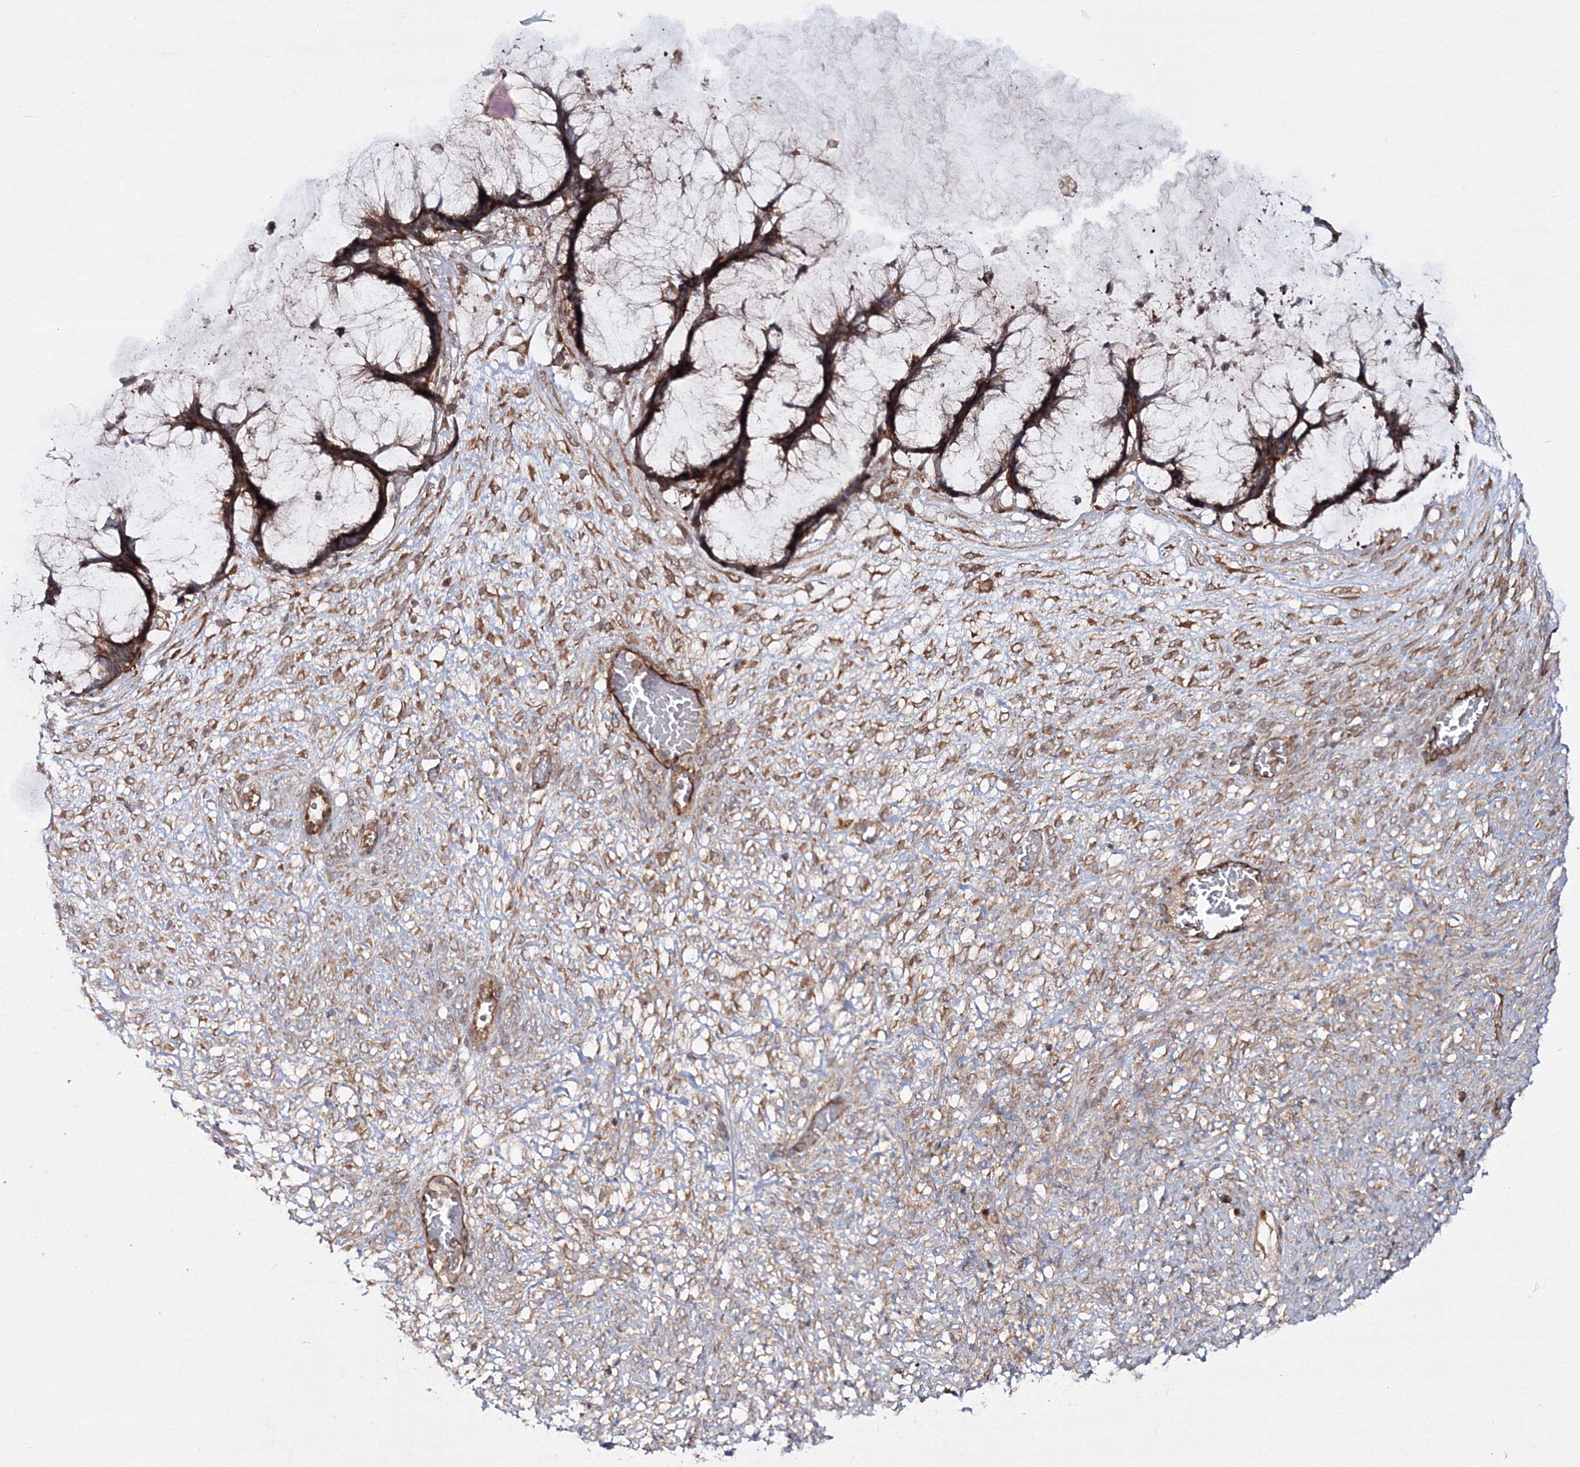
{"staining": {"intensity": "strong", "quantity": ">75%", "location": "cytoplasmic/membranous"}, "tissue": "ovarian cancer", "cell_type": "Tumor cells", "image_type": "cancer", "snomed": [{"axis": "morphology", "description": "Cystadenocarcinoma, mucinous, NOS"}, {"axis": "topography", "description": "Ovary"}], "caption": "High-magnification brightfield microscopy of ovarian cancer (mucinous cystadenocarcinoma) stained with DAB (brown) and counterstained with hematoxylin (blue). tumor cells exhibit strong cytoplasmic/membranous expression is seen in approximately>75% of cells.", "gene": "HARS1", "patient": {"sex": "female", "age": 42}}